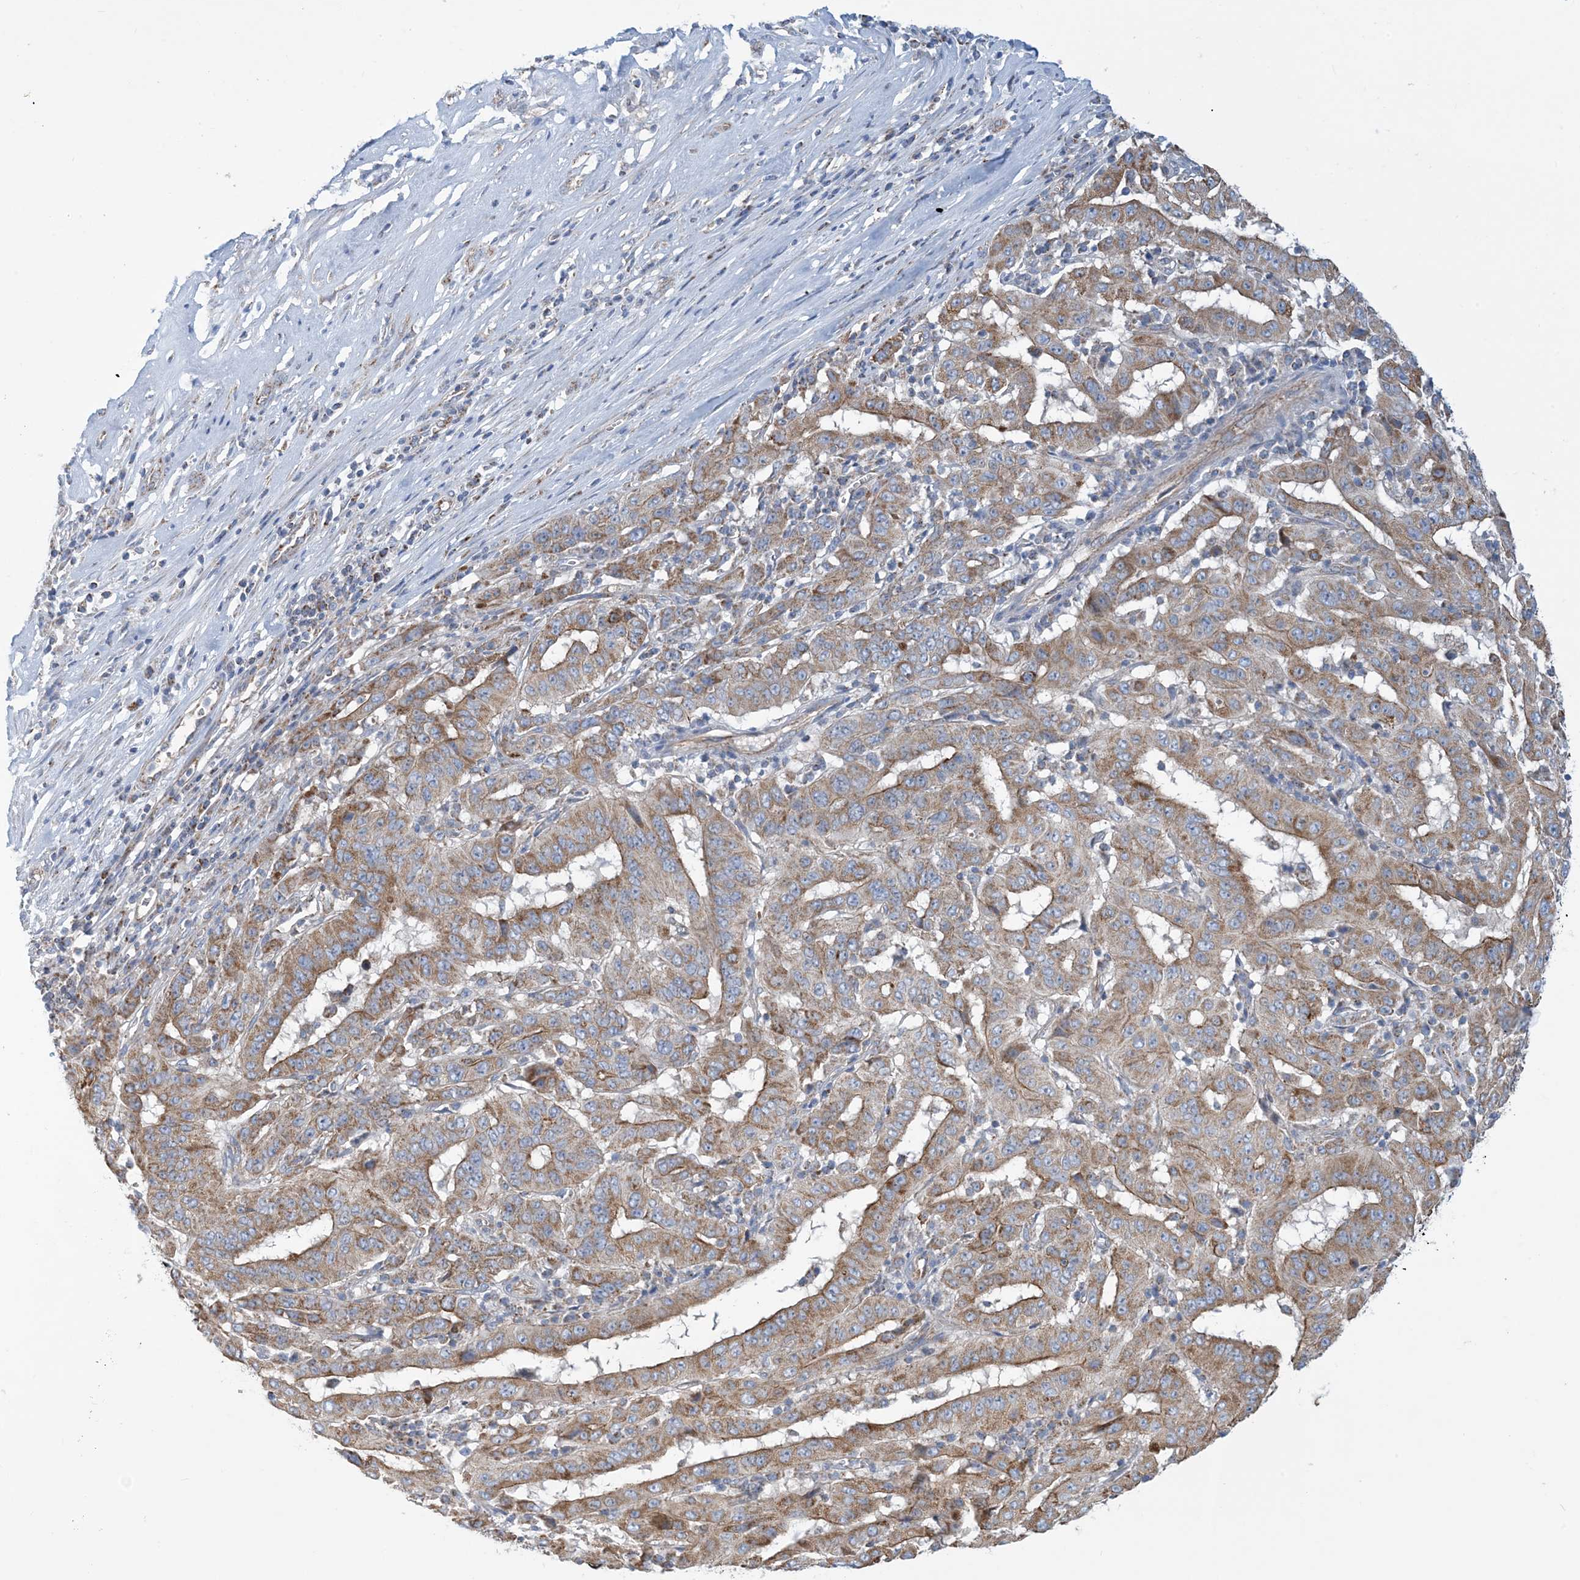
{"staining": {"intensity": "moderate", "quantity": ">75%", "location": "cytoplasmic/membranous"}, "tissue": "pancreatic cancer", "cell_type": "Tumor cells", "image_type": "cancer", "snomed": [{"axis": "morphology", "description": "Adenocarcinoma, NOS"}, {"axis": "topography", "description": "Pancreas"}], "caption": "Approximately >75% of tumor cells in adenocarcinoma (pancreatic) demonstrate moderate cytoplasmic/membranous protein expression as visualized by brown immunohistochemical staining.", "gene": "PHOSPHO2", "patient": {"sex": "male", "age": 63}}